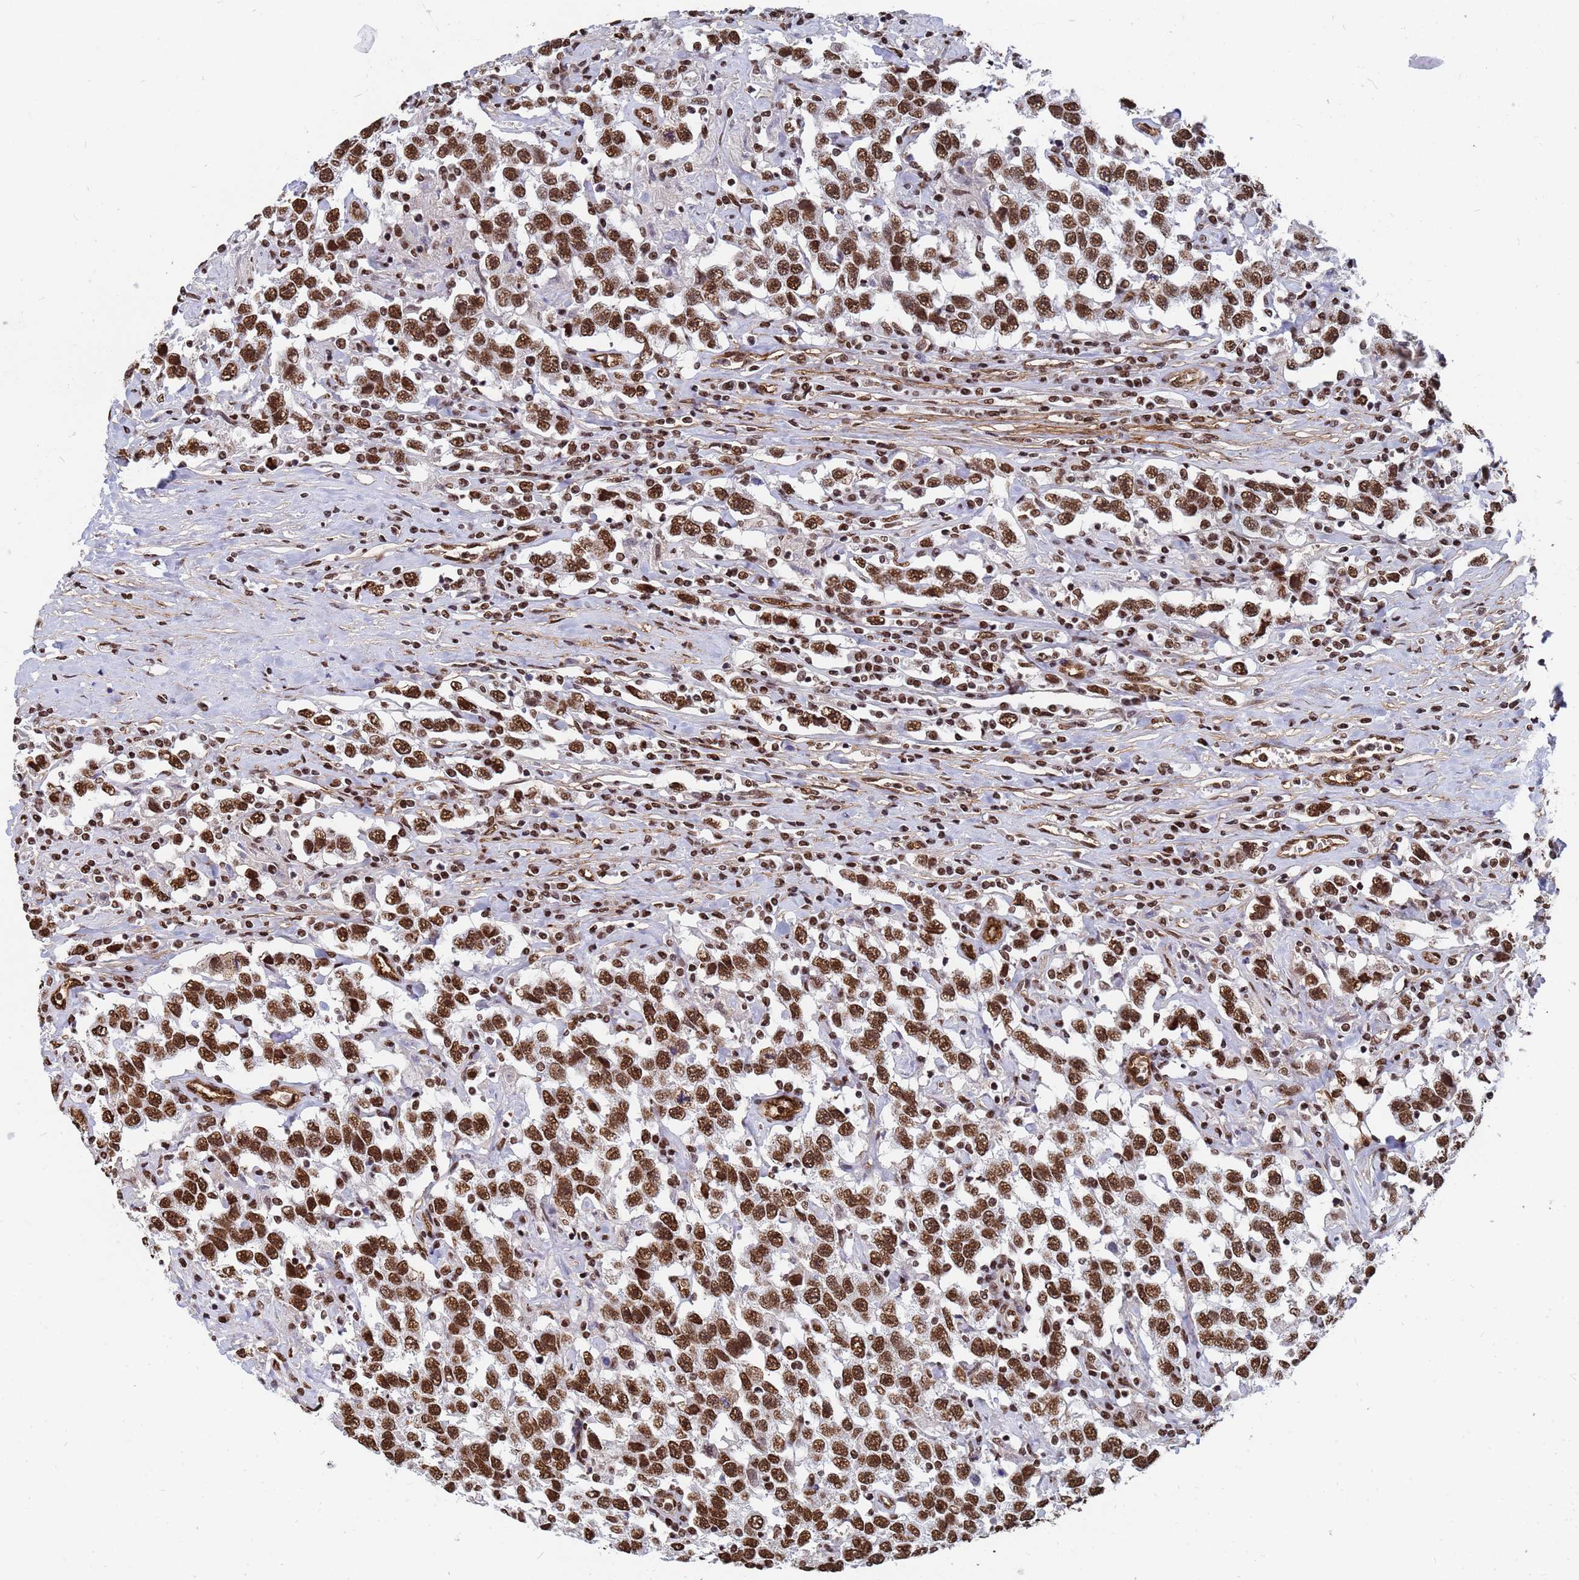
{"staining": {"intensity": "strong", "quantity": ">75%", "location": "nuclear"}, "tissue": "testis cancer", "cell_type": "Tumor cells", "image_type": "cancer", "snomed": [{"axis": "morphology", "description": "Seminoma, NOS"}, {"axis": "topography", "description": "Testis"}], "caption": "This micrograph exhibits immunohistochemistry (IHC) staining of testis cancer, with high strong nuclear staining in approximately >75% of tumor cells.", "gene": "RAVER2", "patient": {"sex": "male", "age": 41}}